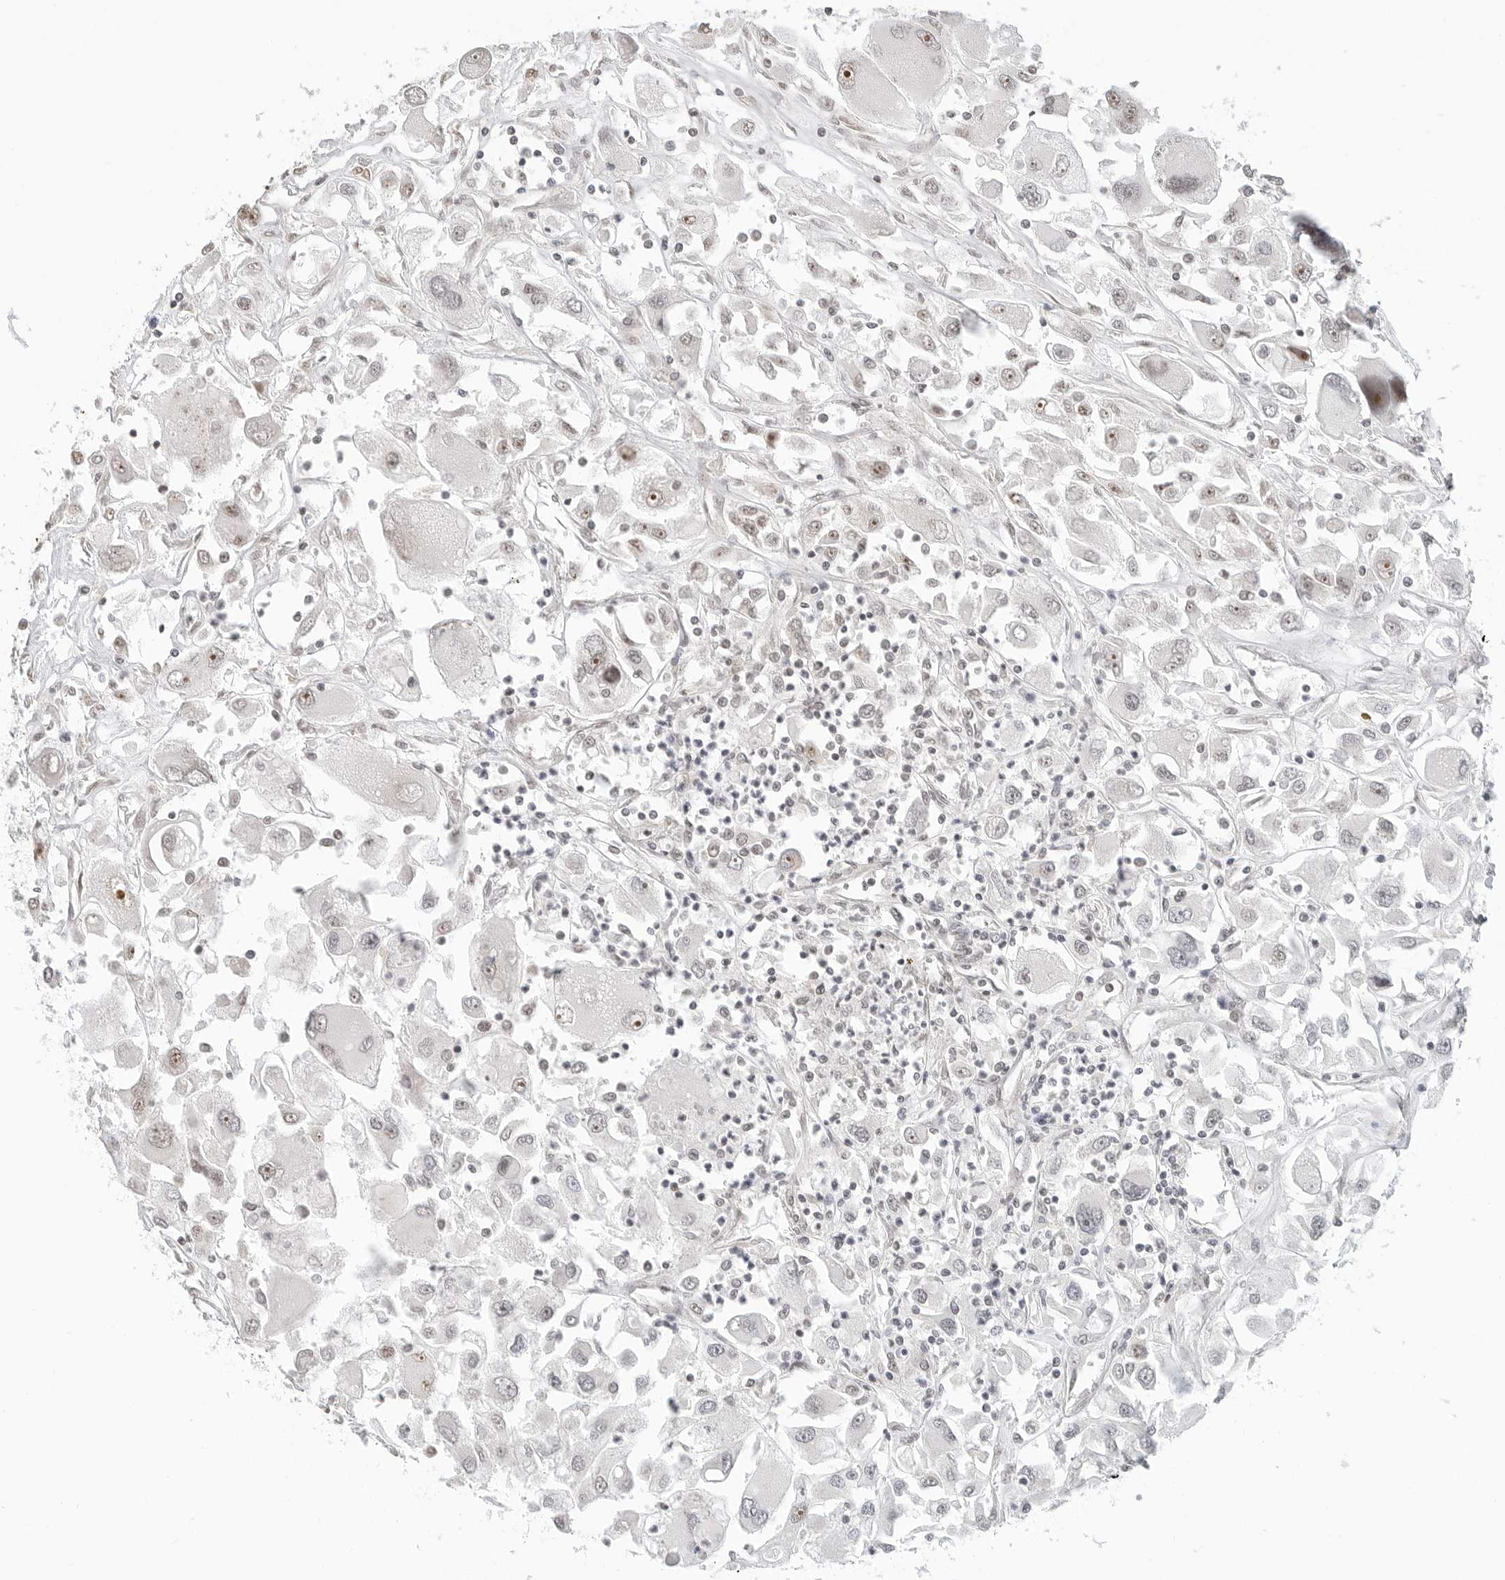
{"staining": {"intensity": "moderate", "quantity": "<25%", "location": "nuclear"}, "tissue": "renal cancer", "cell_type": "Tumor cells", "image_type": "cancer", "snomed": [{"axis": "morphology", "description": "Adenocarcinoma, NOS"}, {"axis": "topography", "description": "Kidney"}], "caption": "Protein positivity by IHC demonstrates moderate nuclear staining in approximately <25% of tumor cells in renal adenocarcinoma.", "gene": "METAP1", "patient": {"sex": "female", "age": 52}}